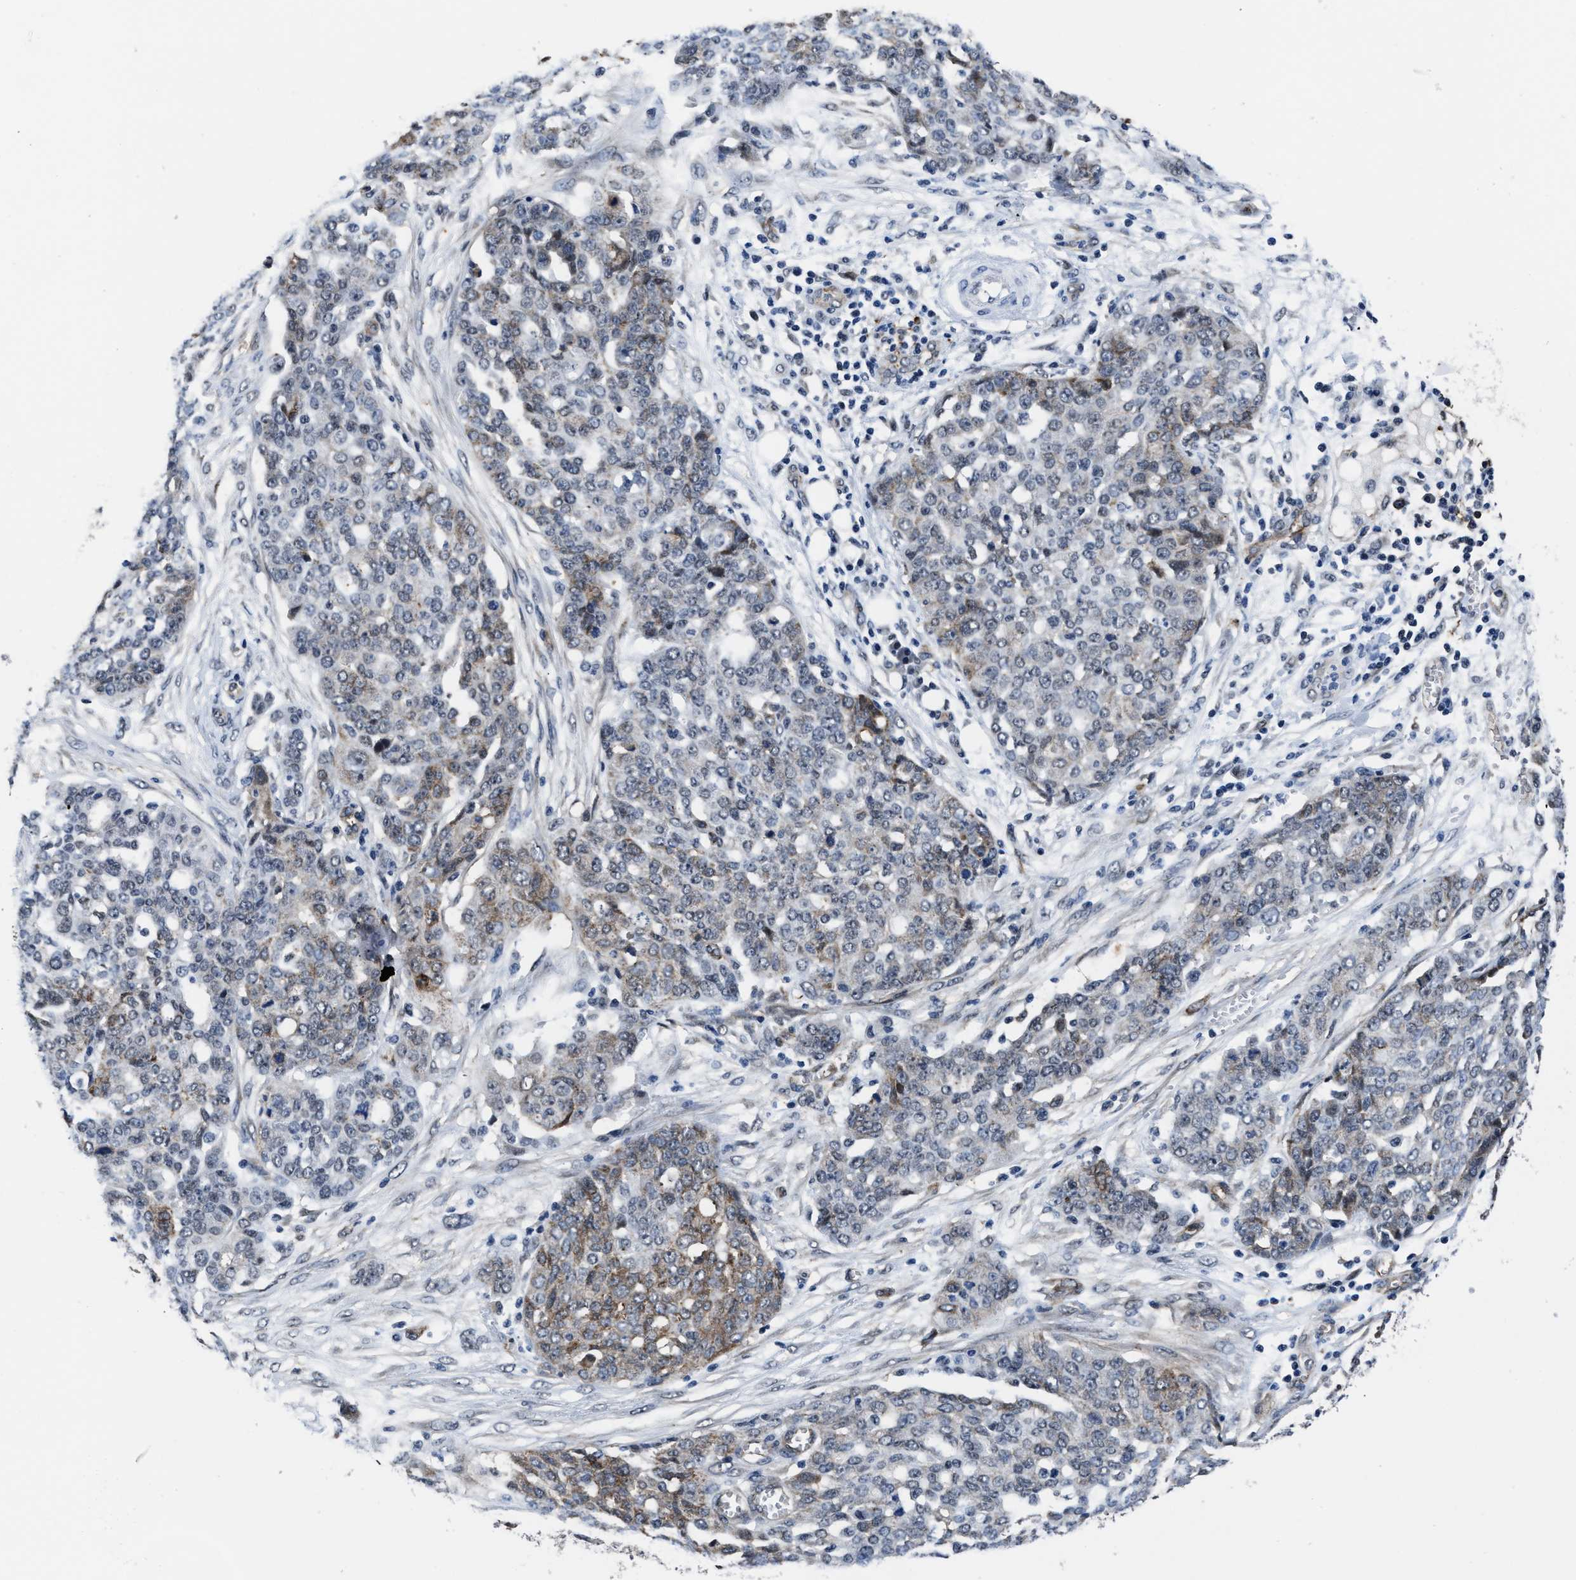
{"staining": {"intensity": "moderate", "quantity": "<25%", "location": "cytoplasmic/membranous"}, "tissue": "ovarian cancer", "cell_type": "Tumor cells", "image_type": "cancer", "snomed": [{"axis": "morphology", "description": "Cystadenocarcinoma, serous, NOS"}, {"axis": "topography", "description": "Soft tissue"}, {"axis": "topography", "description": "Ovary"}], "caption": "The micrograph exhibits immunohistochemical staining of ovarian cancer (serous cystadenocarcinoma). There is moderate cytoplasmic/membranous expression is seen in approximately <25% of tumor cells.", "gene": "MARCKSL1", "patient": {"sex": "female", "age": 57}}